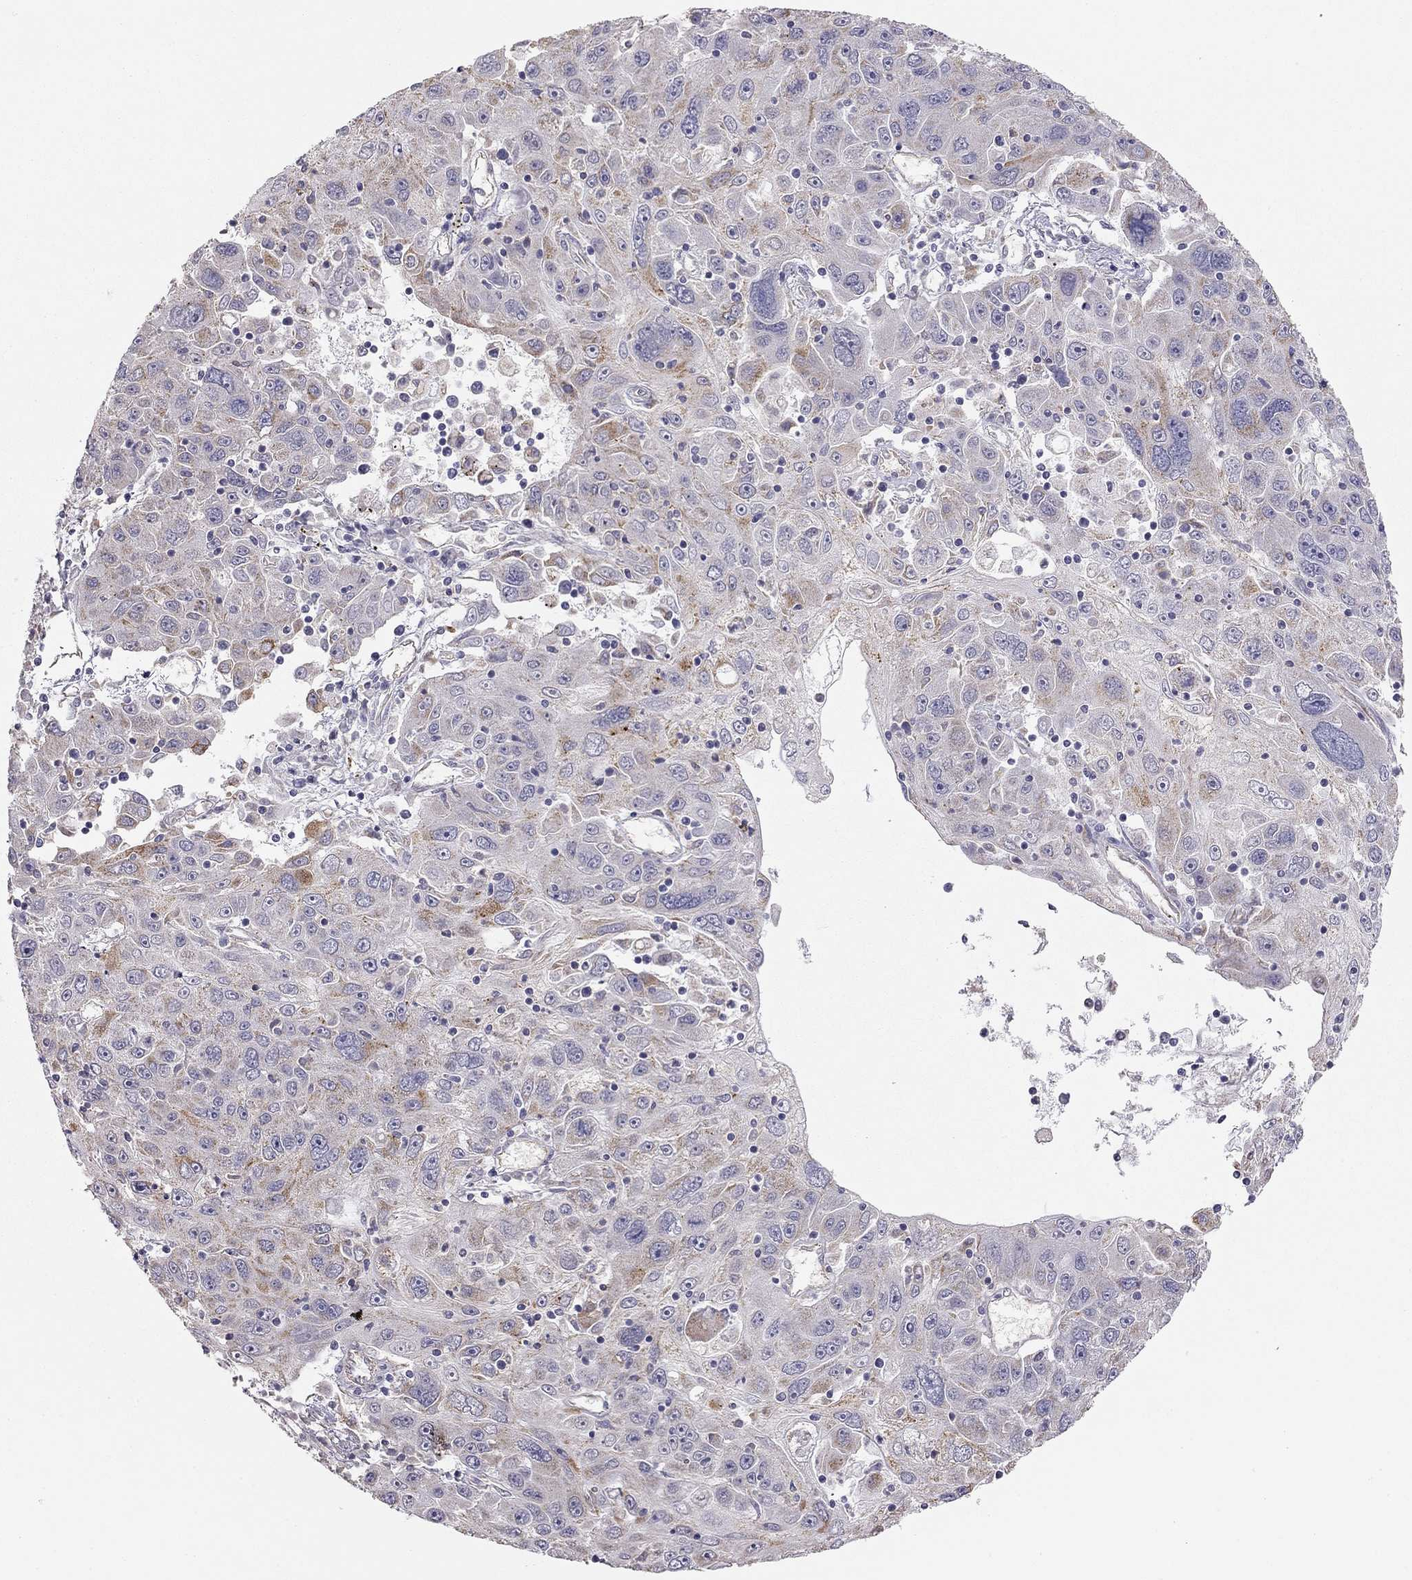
{"staining": {"intensity": "moderate", "quantity": "<25%", "location": "cytoplasmic/membranous"}, "tissue": "stomach cancer", "cell_type": "Tumor cells", "image_type": "cancer", "snomed": [{"axis": "morphology", "description": "Adenocarcinoma, NOS"}, {"axis": "topography", "description": "Stomach"}], "caption": "Moderate cytoplasmic/membranous protein expression is appreciated in about <25% of tumor cells in stomach adenocarcinoma. (brown staining indicates protein expression, while blue staining denotes nuclei).", "gene": "LRIT3", "patient": {"sex": "male", "age": 56}}